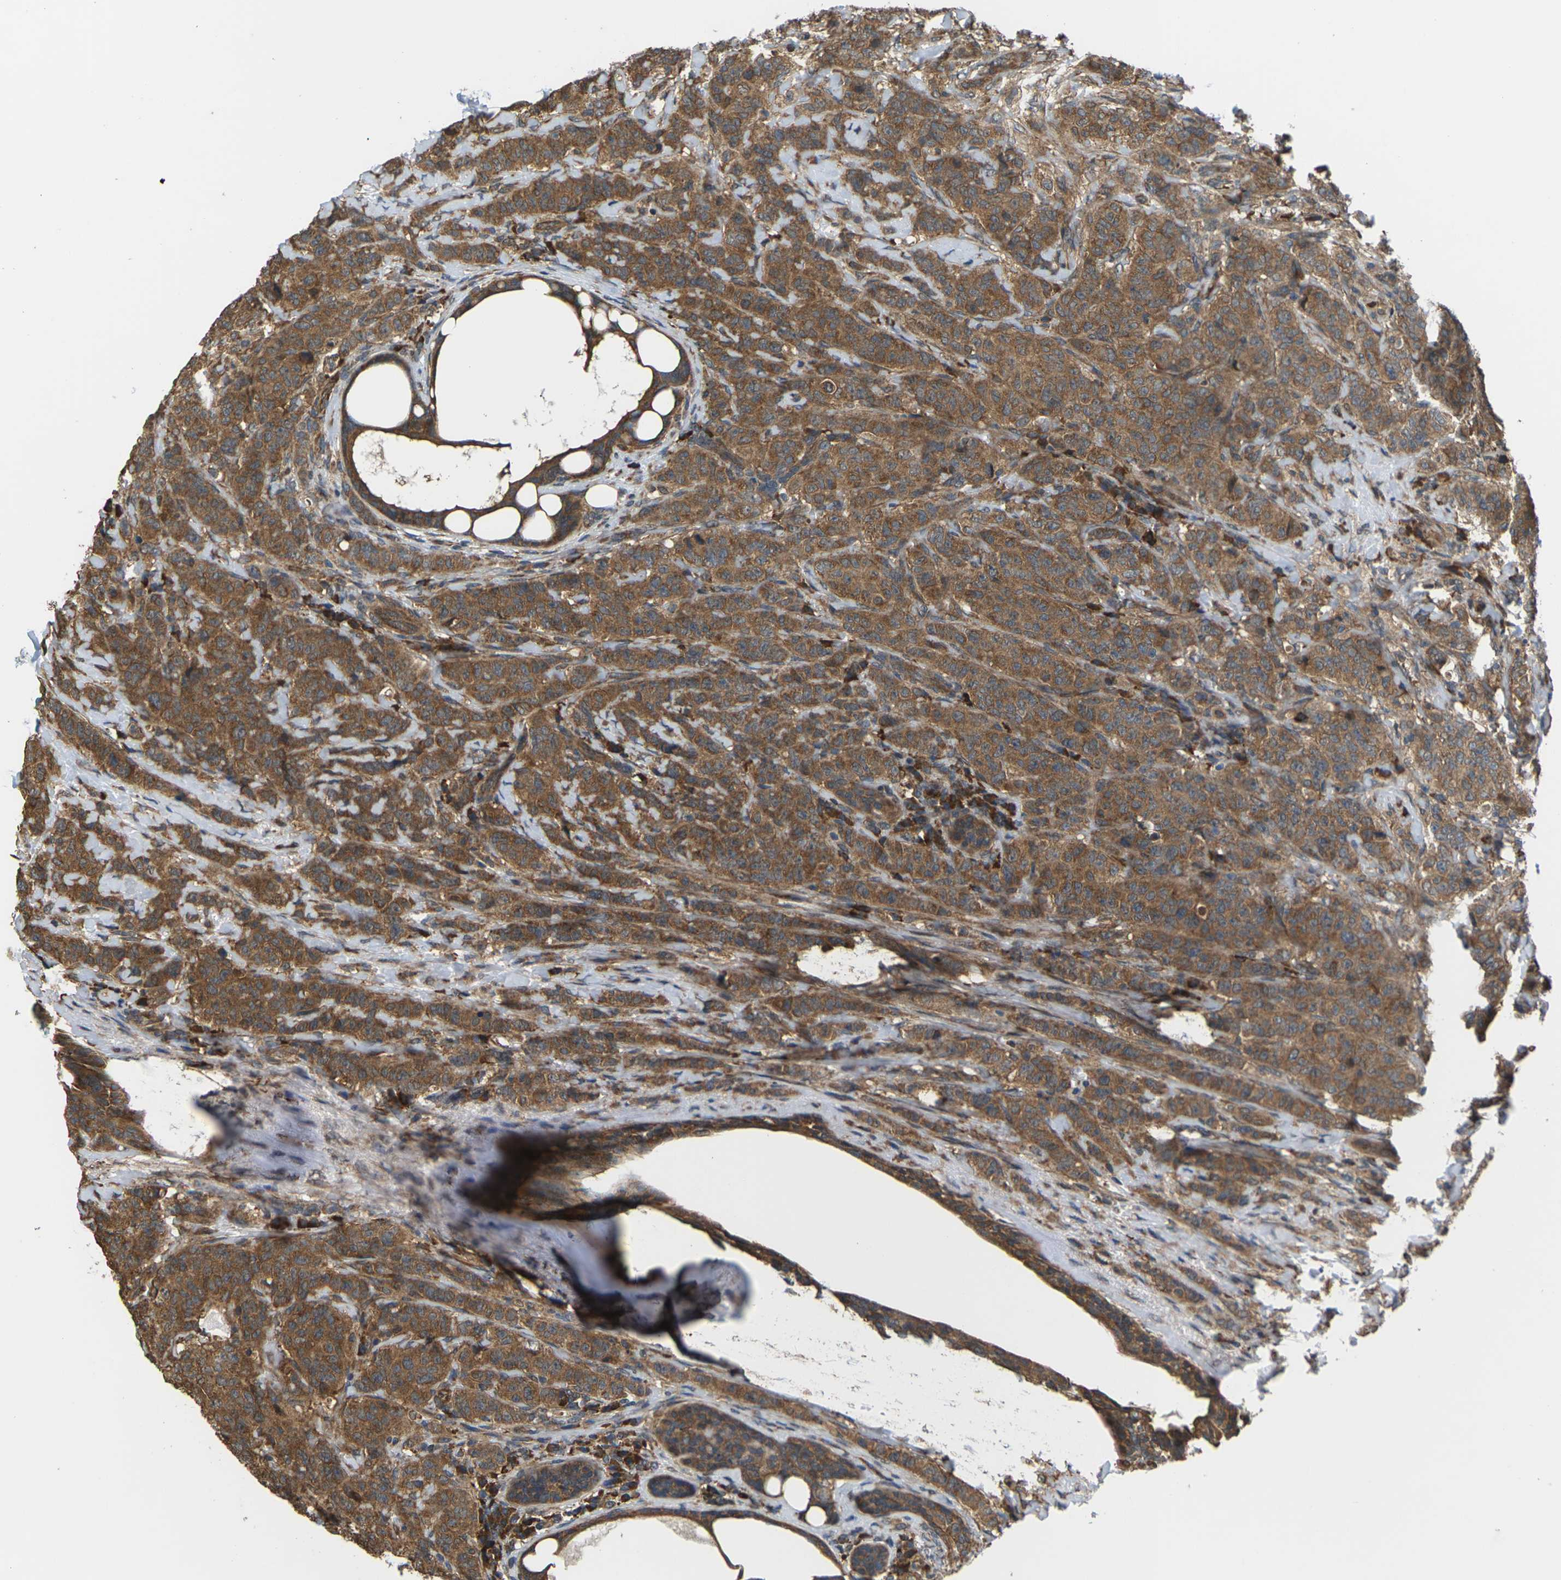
{"staining": {"intensity": "moderate", "quantity": ">75%", "location": "cytoplasmic/membranous"}, "tissue": "breast cancer", "cell_type": "Tumor cells", "image_type": "cancer", "snomed": [{"axis": "morphology", "description": "Normal tissue, NOS"}, {"axis": "morphology", "description": "Duct carcinoma"}, {"axis": "topography", "description": "Breast"}], "caption": "Moderate cytoplasmic/membranous staining for a protein is present in about >75% of tumor cells of breast cancer using immunohistochemistry.", "gene": "NRAS", "patient": {"sex": "female", "age": 40}}